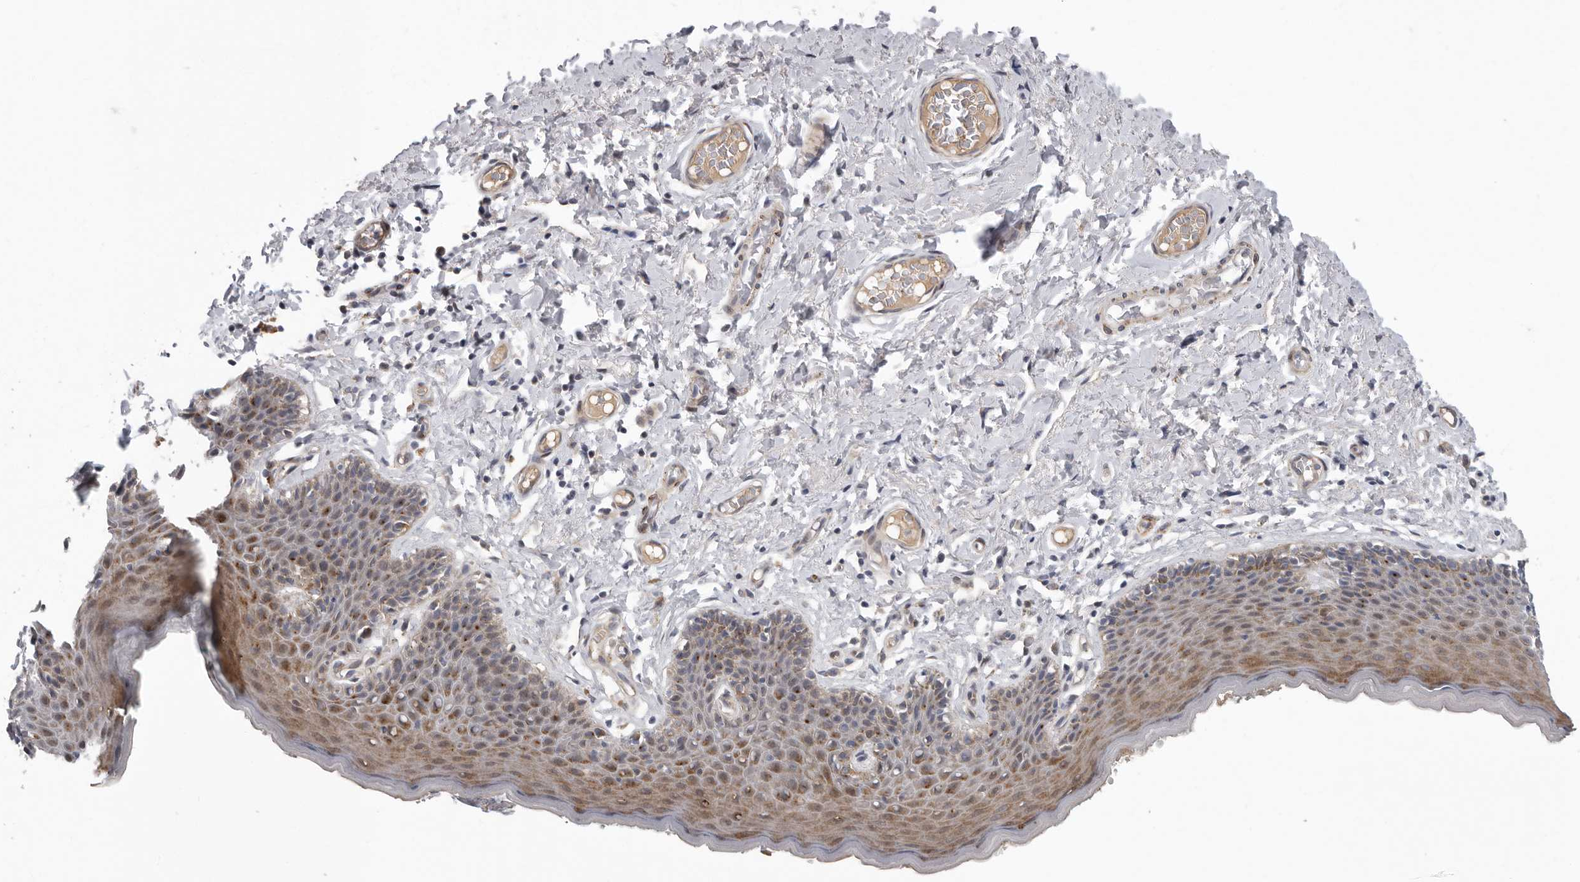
{"staining": {"intensity": "moderate", "quantity": ">75%", "location": "cytoplasmic/membranous"}, "tissue": "skin", "cell_type": "Epidermal cells", "image_type": "normal", "snomed": [{"axis": "morphology", "description": "Normal tissue, NOS"}, {"axis": "topography", "description": "Vulva"}], "caption": "This histopathology image demonstrates IHC staining of unremarkable skin, with medium moderate cytoplasmic/membranous expression in approximately >75% of epidermal cells.", "gene": "ATXN3L", "patient": {"sex": "female", "age": 66}}